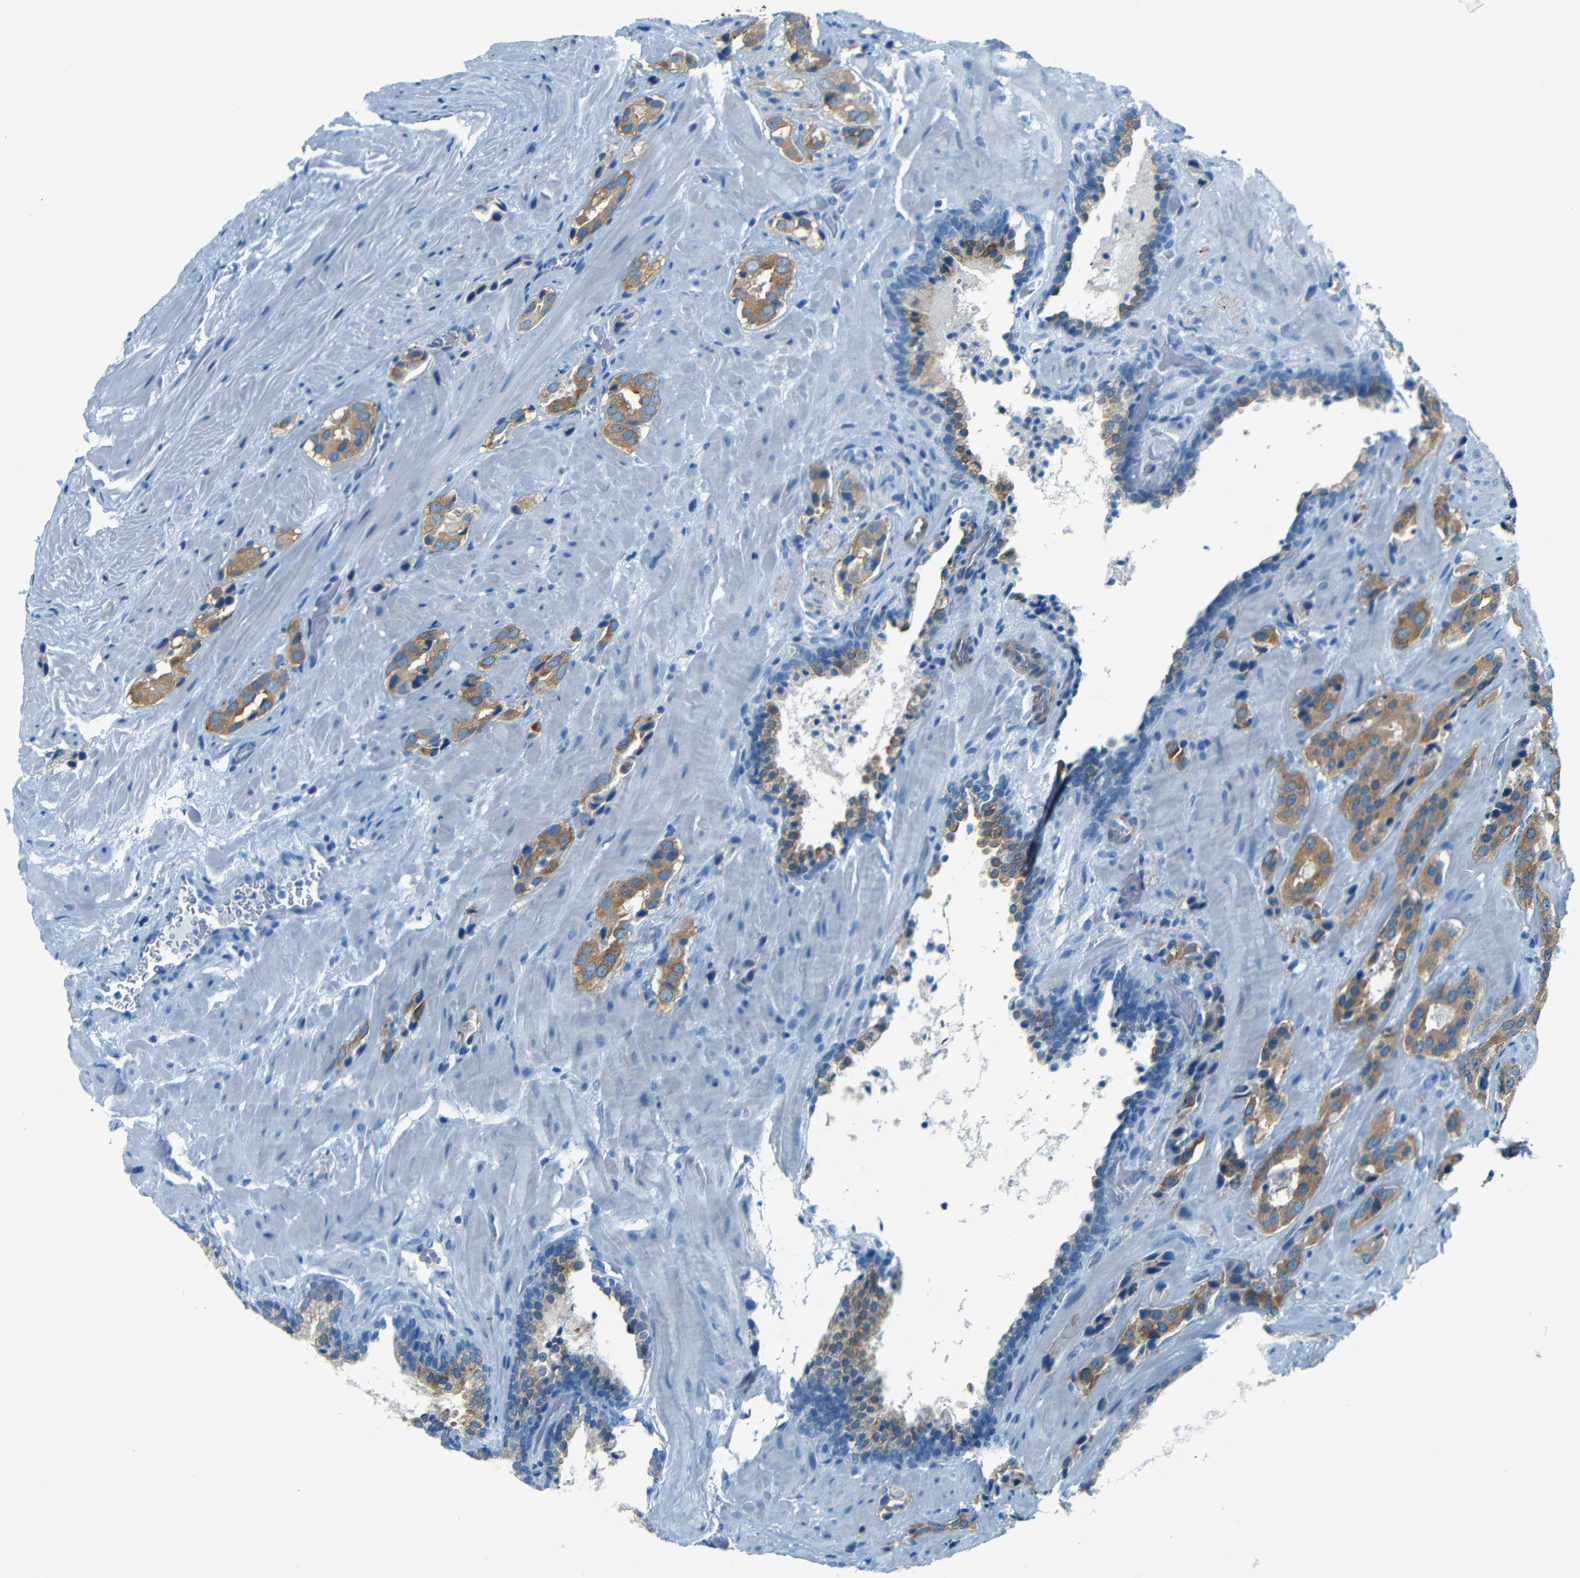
{"staining": {"intensity": "moderate", "quantity": ">75%", "location": "cytoplasmic/membranous"}, "tissue": "prostate cancer", "cell_type": "Tumor cells", "image_type": "cancer", "snomed": [{"axis": "morphology", "description": "Adenocarcinoma, High grade"}, {"axis": "topography", "description": "Prostate"}], "caption": "Prostate adenocarcinoma (high-grade) tissue exhibits moderate cytoplasmic/membranous staining in about >75% of tumor cells, visualized by immunohistochemistry. Immunohistochemistry (ihc) stains the protein of interest in brown and the nuclei are stained blue.", "gene": "MAP2", "patient": {"sex": "male", "age": 64}}